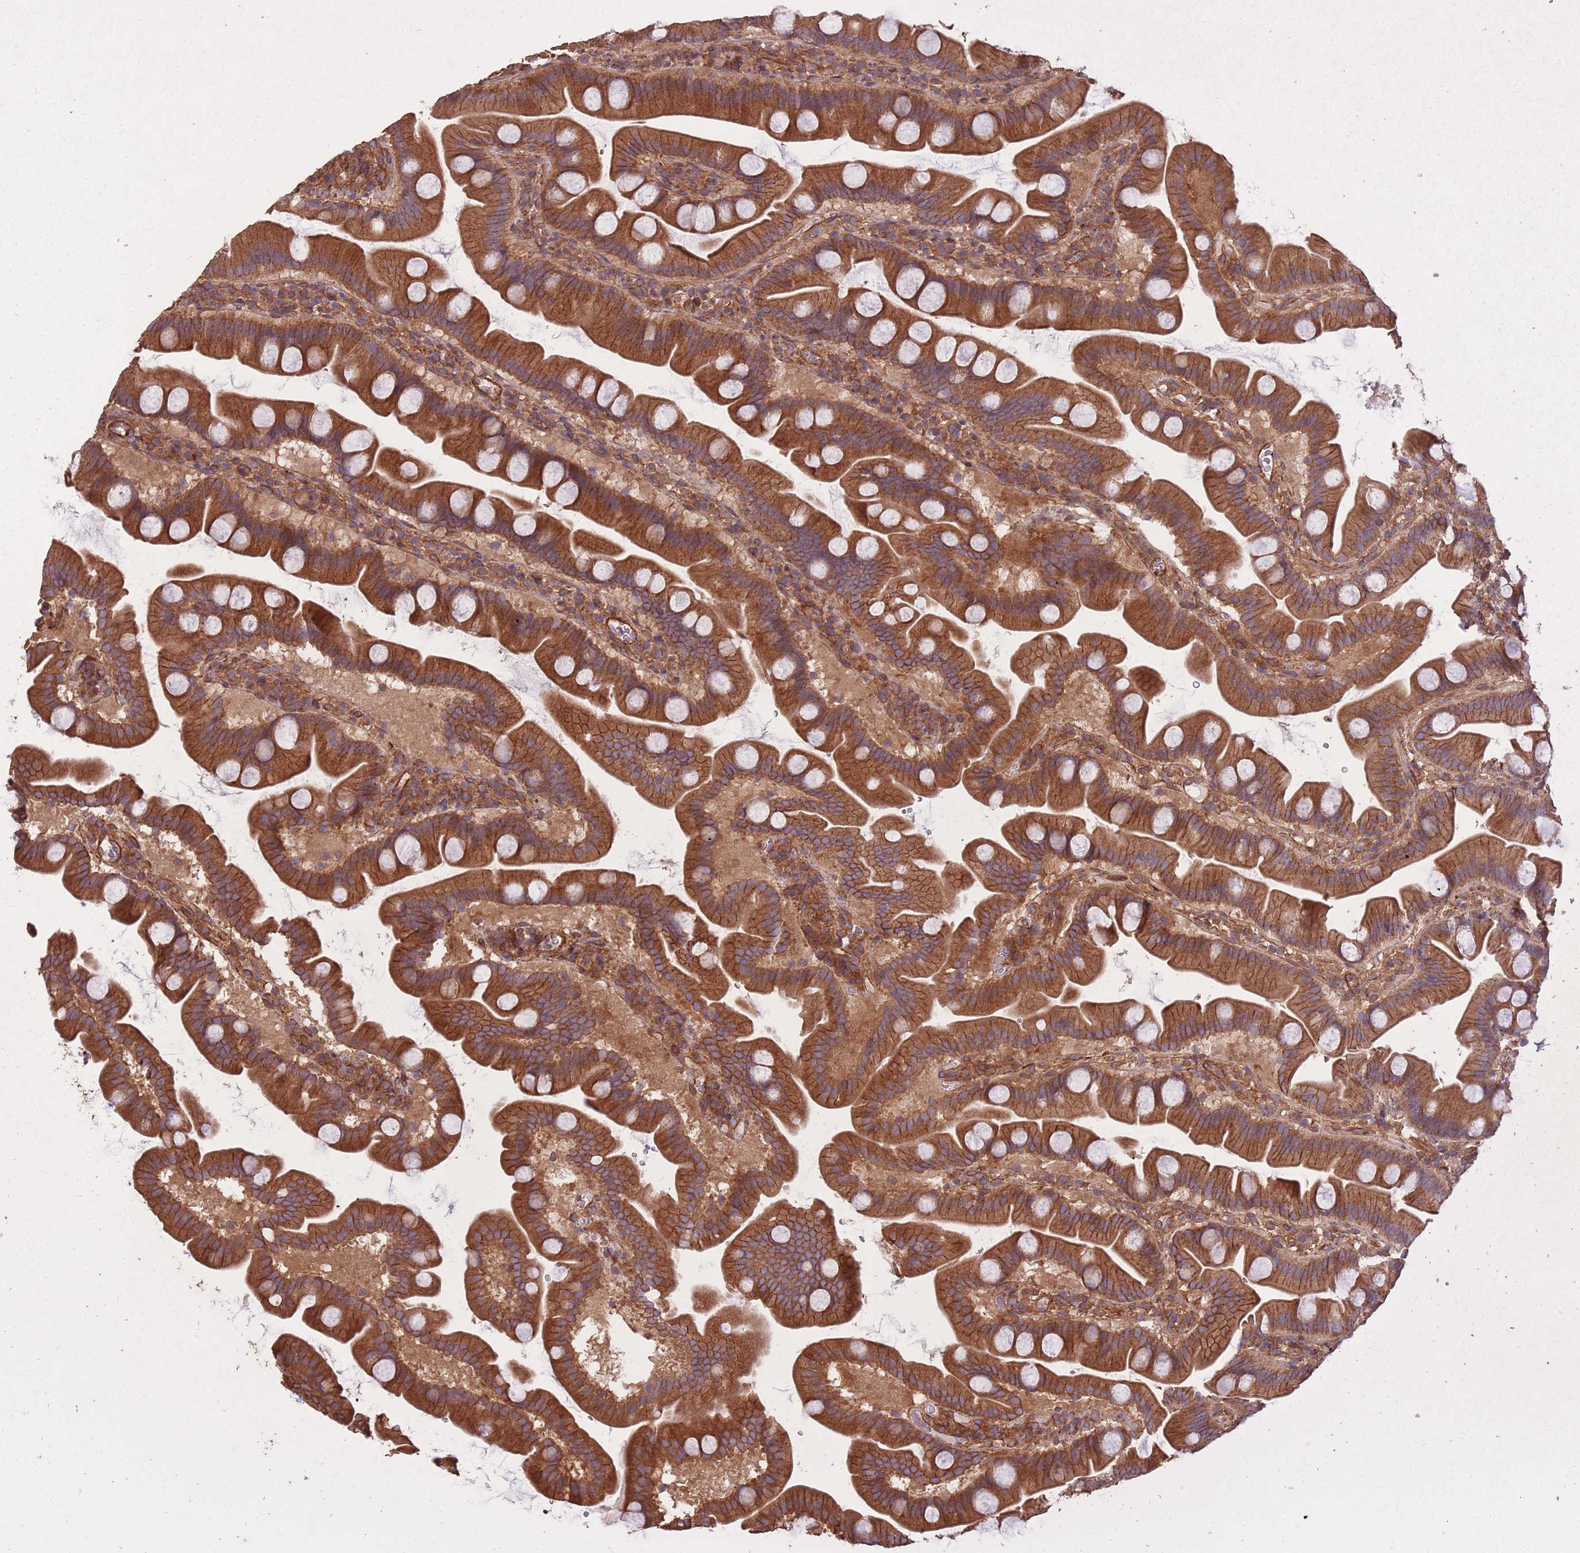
{"staining": {"intensity": "strong", "quantity": ">75%", "location": "cytoplasmic/membranous"}, "tissue": "small intestine", "cell_type": "Glandular cells", "image_type": "normal", "snomed": [{"axis": "morphology", "description": "Normal tissue, NOS"}, {"axis": "topography", "description": "Small intestine"}], "caption": "Strong cytoplasmic/membranous protein expression is present in approximately >75% of glandular cells in small intestine.", "gene": "ARMH3", "patient": {"sex": "female", "age": 68}}